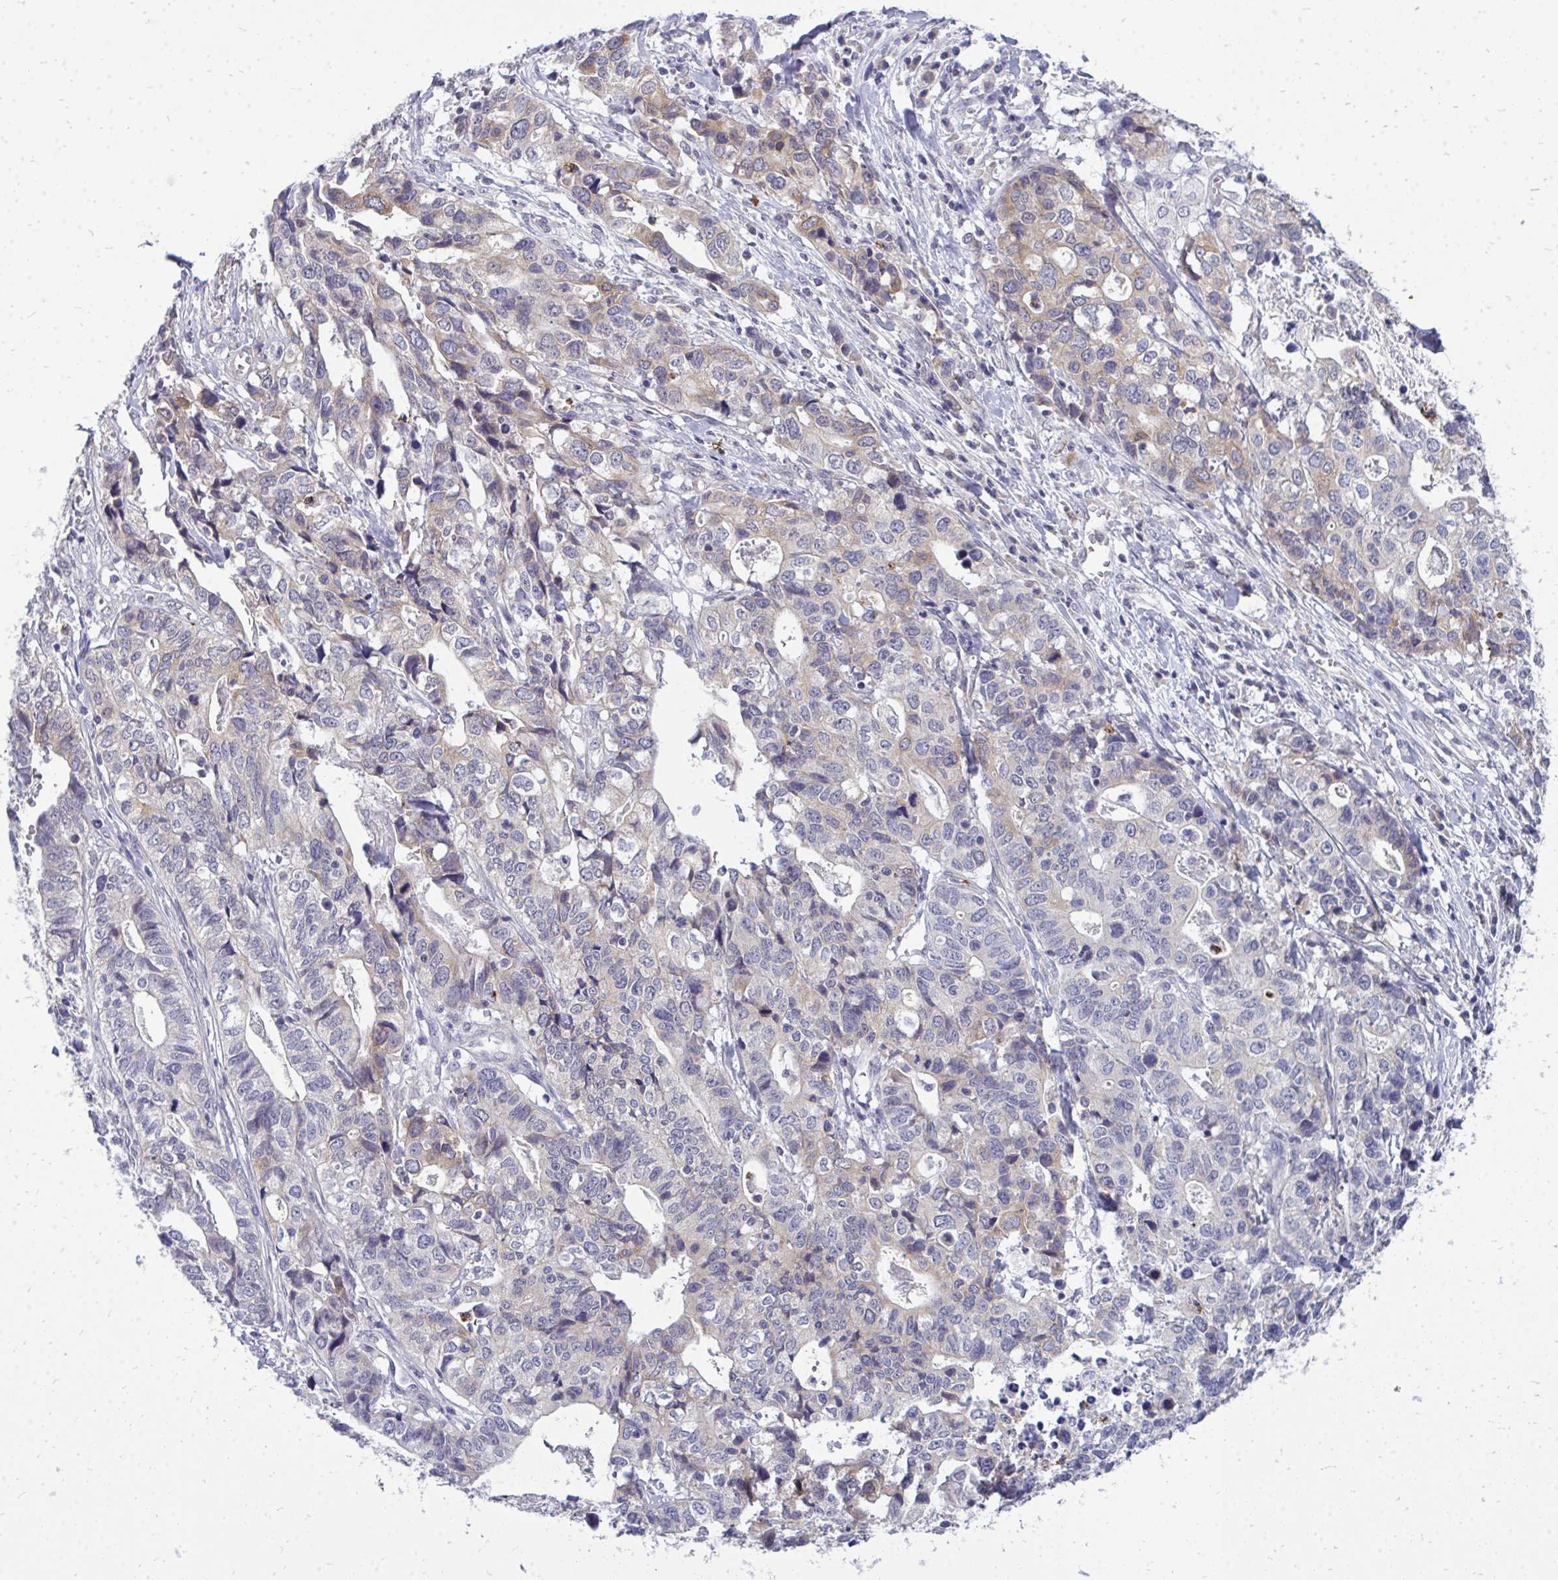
{"staining": {"intensity": "moderate", "quantity": "<25%", "location": "cytoplasmic/membranous"}, "tissue": "stomach cancer", "cell_type": "Tumor cells", "image_type": "cancer", "snomed": [{"axis": "morphology", "description": "Adenocarcinoma, NOS"}, {"axis": "topography", "description": "Stomach, upper"}], "caption": "An image showing moderate cytoplasmic/membranous staining in approximately <25% of tumor cells in stomach cancer (adenocarcinoma), as visualized by brown immunohistochemical staining.", "gene": "ACSL5", "patient": {"sex": "female", "age": 67}}